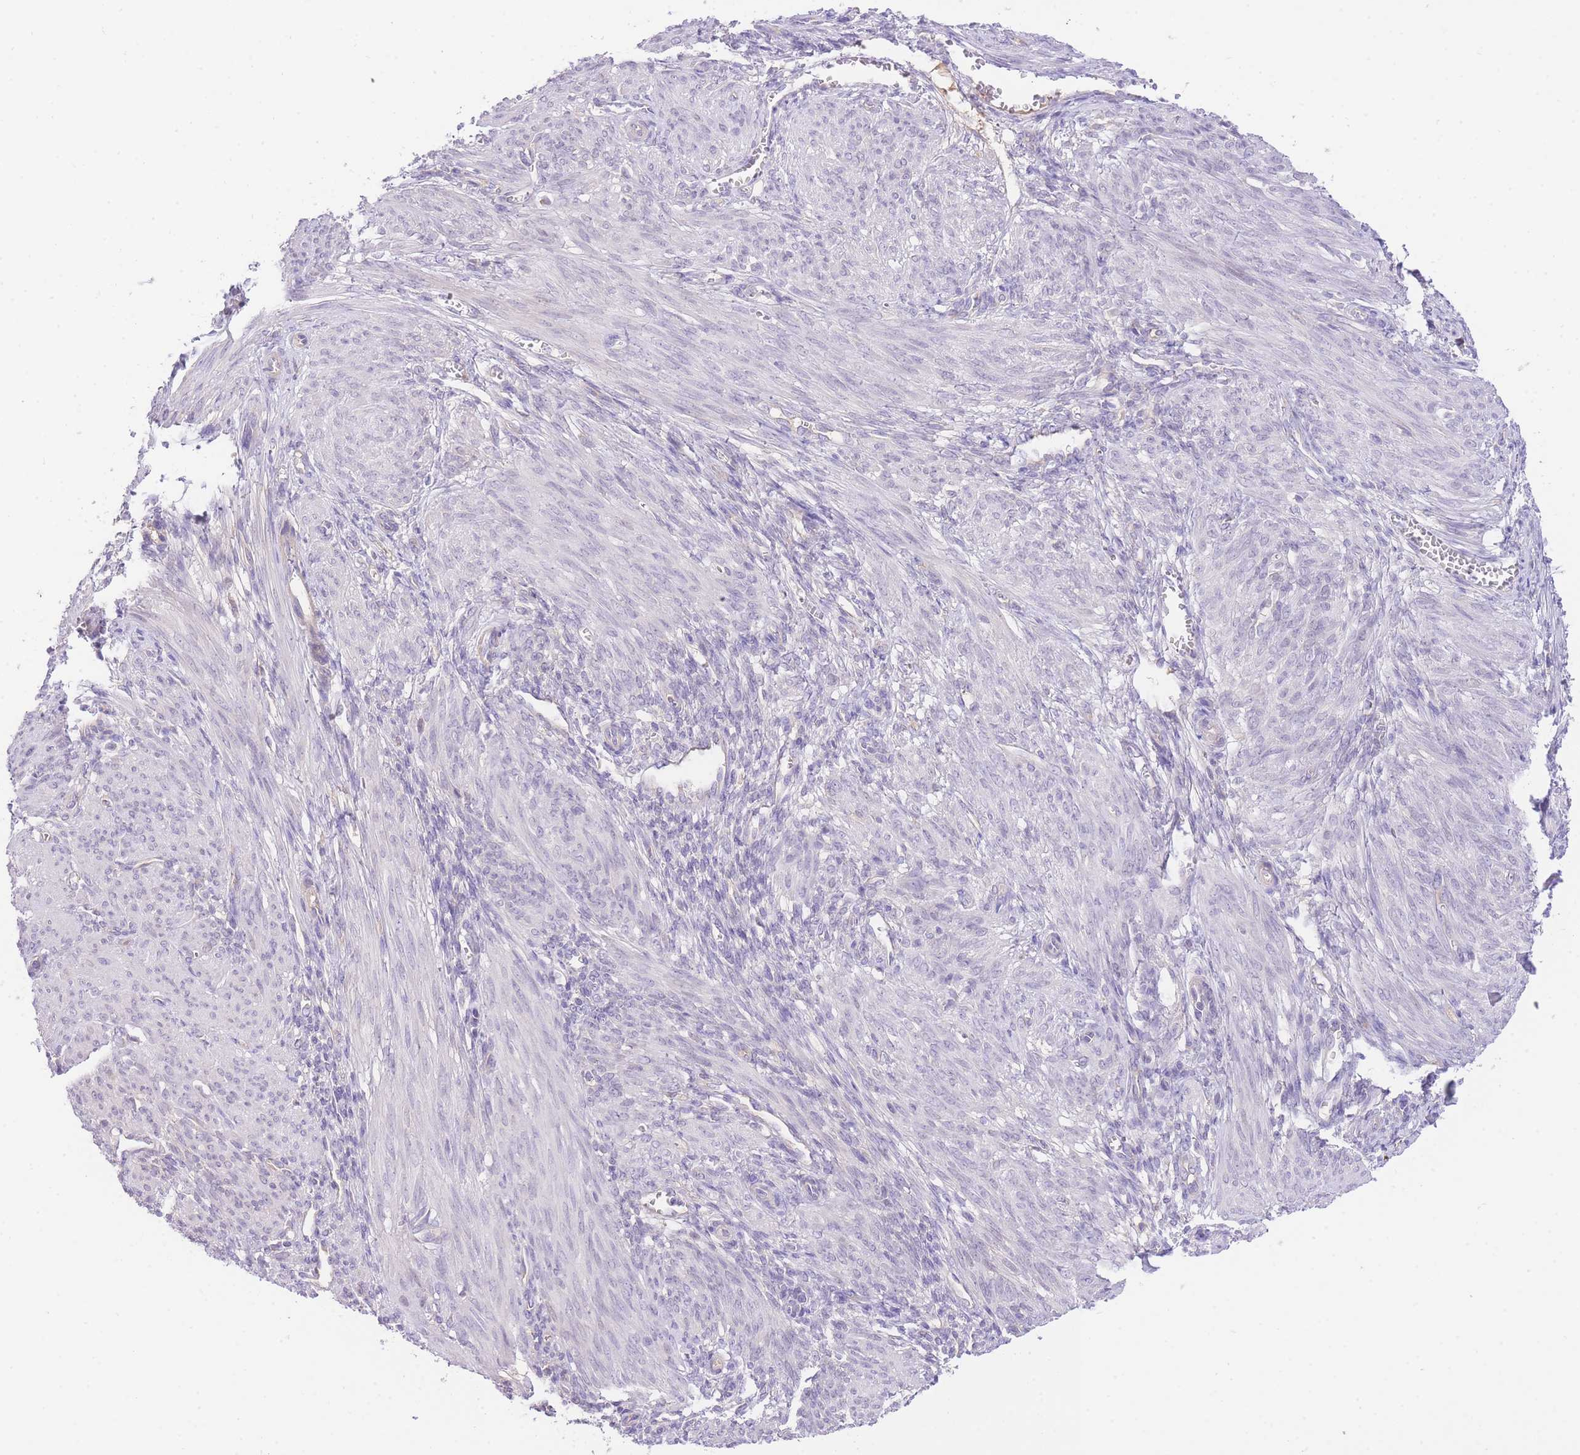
{"staining": {"intensity": "negative", "quantity": "none", "location": "none"}, "tissue": "smooth muscle", "cell_type": "Smooth muscle cells", "image_type": "normal", "snomed": [{"axis": "morphology", "description": "Normal tissue, NOS"}, {"axis": "topography", "description": "Smooth muscle"}], "caption": "Micrograph shows no protein positivity in smooth muscle cells of benign smooth muscle. (DAB (3,3'-diaminobenzidine) immunohistochemistry with hematoxylin counter stain).", "gene": "LIPH", "patient": {"sex": "female", "age": 39}}